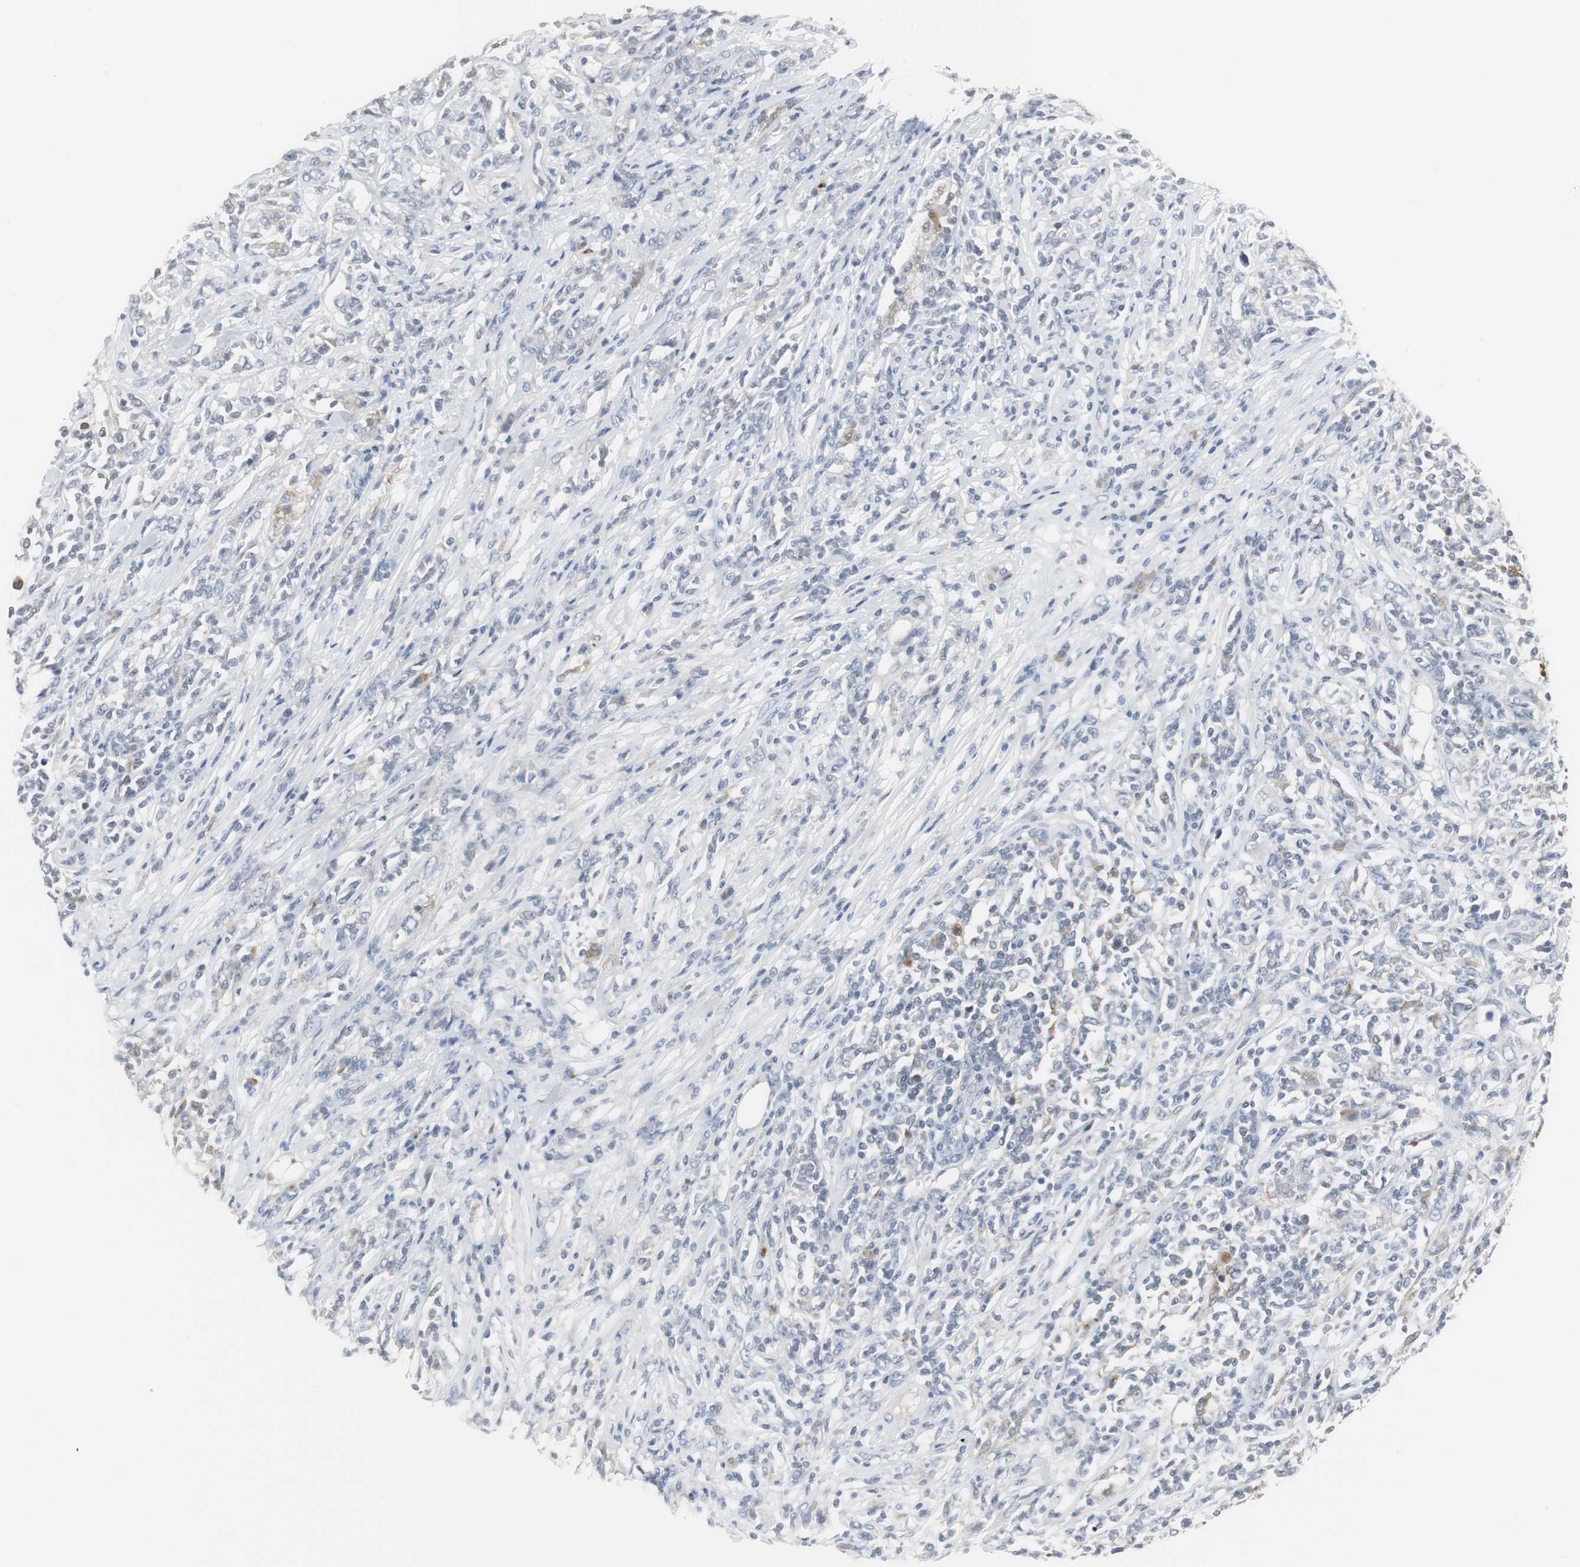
{"staining": {"intensity": "negative", "quantity": "none", "location": "none"}, "tissue": "lymphoma", "cell_type": "Tumor cells", "image_type": "cancer", "snomed": [{"axis": "morphology", "description": "Malignant lymphoma, non-Hodgkin's type, High grade"}, {"axis": "topography", "description": "Lymph node"}], "caption": "Tumor cells show no significant expression in lymphoma.", "gene": "PI15", "patient": {"sex": "female", "age": 84}}